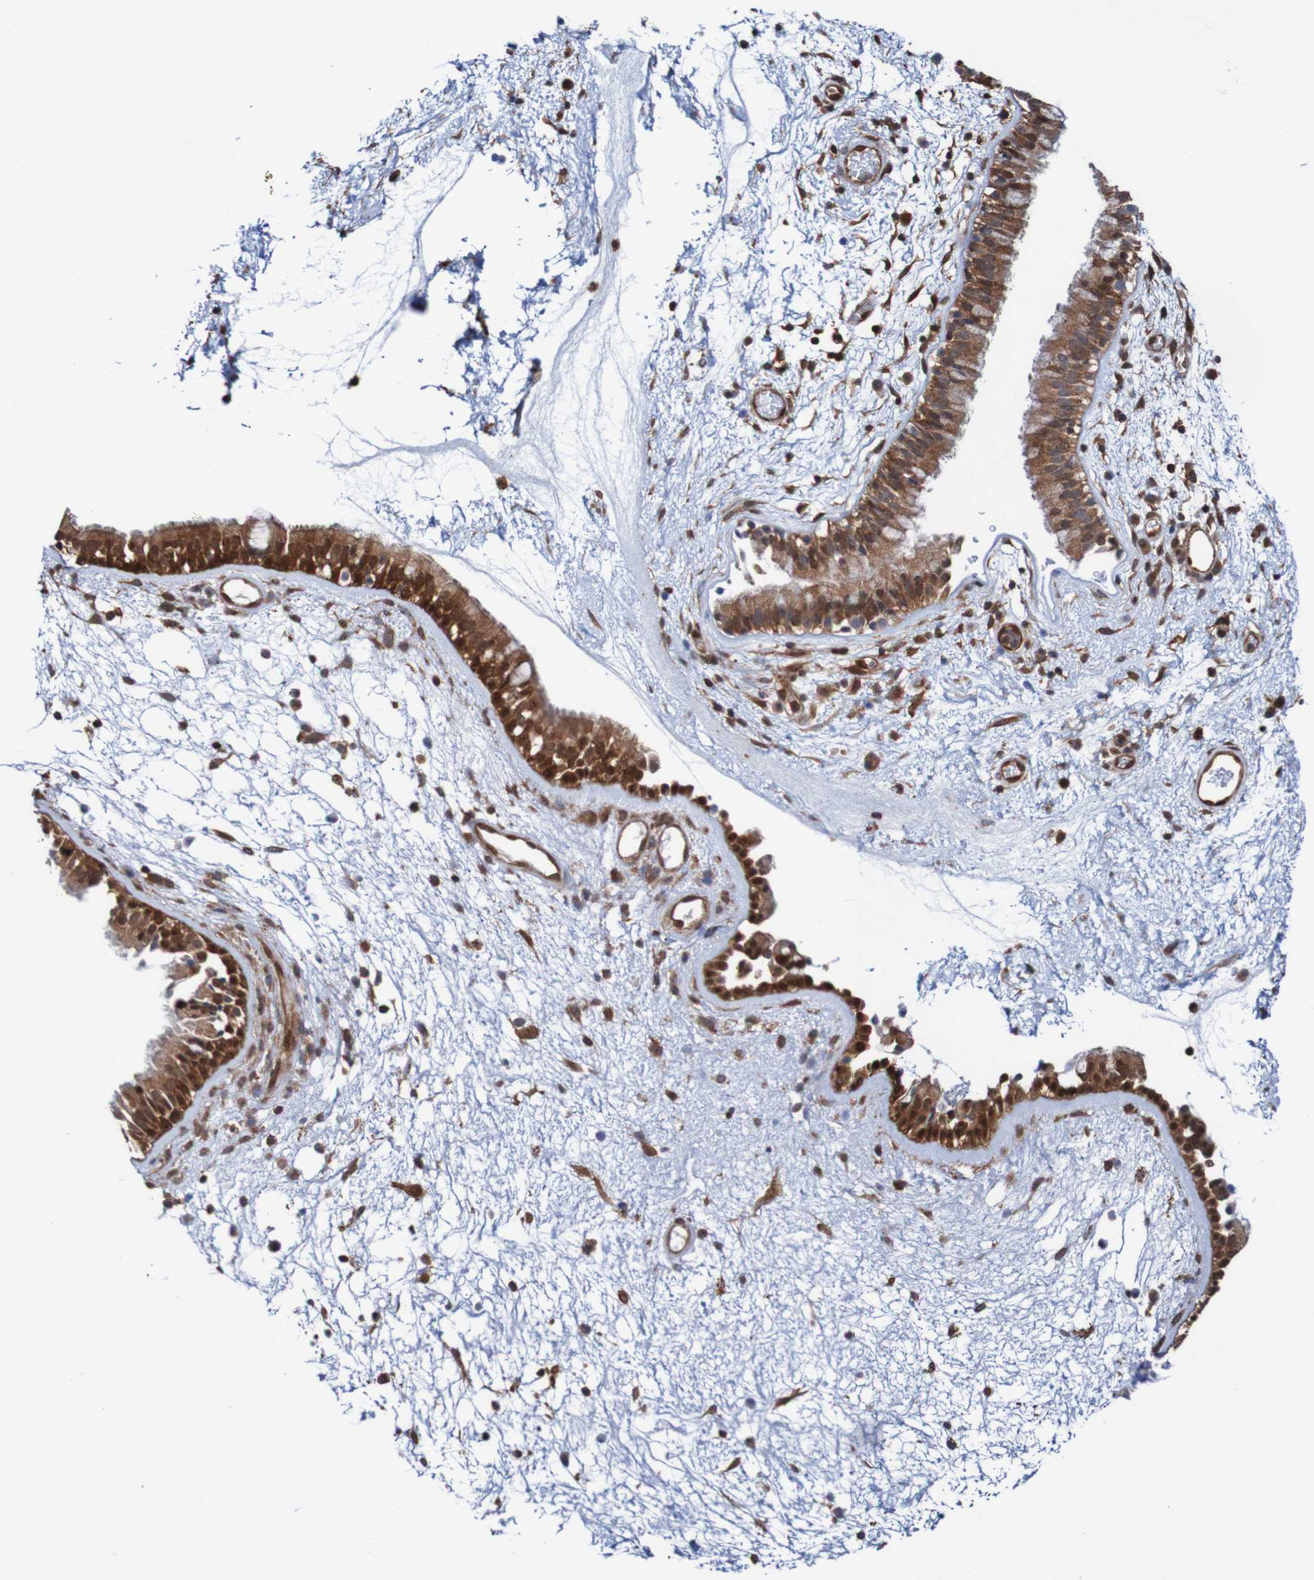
{"staining": {"intensity": "strong", "quantity": ">75%", "location": "cytoplasmic/membranous"}, "tissue": "nasopharynx", "cell_type": "Respiratory epithelial cells", "image_type": "normal", "snomed": [{"axis": "morphology", "description": "Normal tissue, NOS"}, {"axis": "morphology", "description": "Inflammation, NOS"}, {"axis": "topography", "description": "Nasopharynx"}], "caption": "Human nasopharynx stained with a brown dye reveals strong cytoplasmic/membranous positive staining in approximately >75% of respiratory epithelial cells.", "gene": "RIGI", "patient": {"sex": "male", "age": 48}}